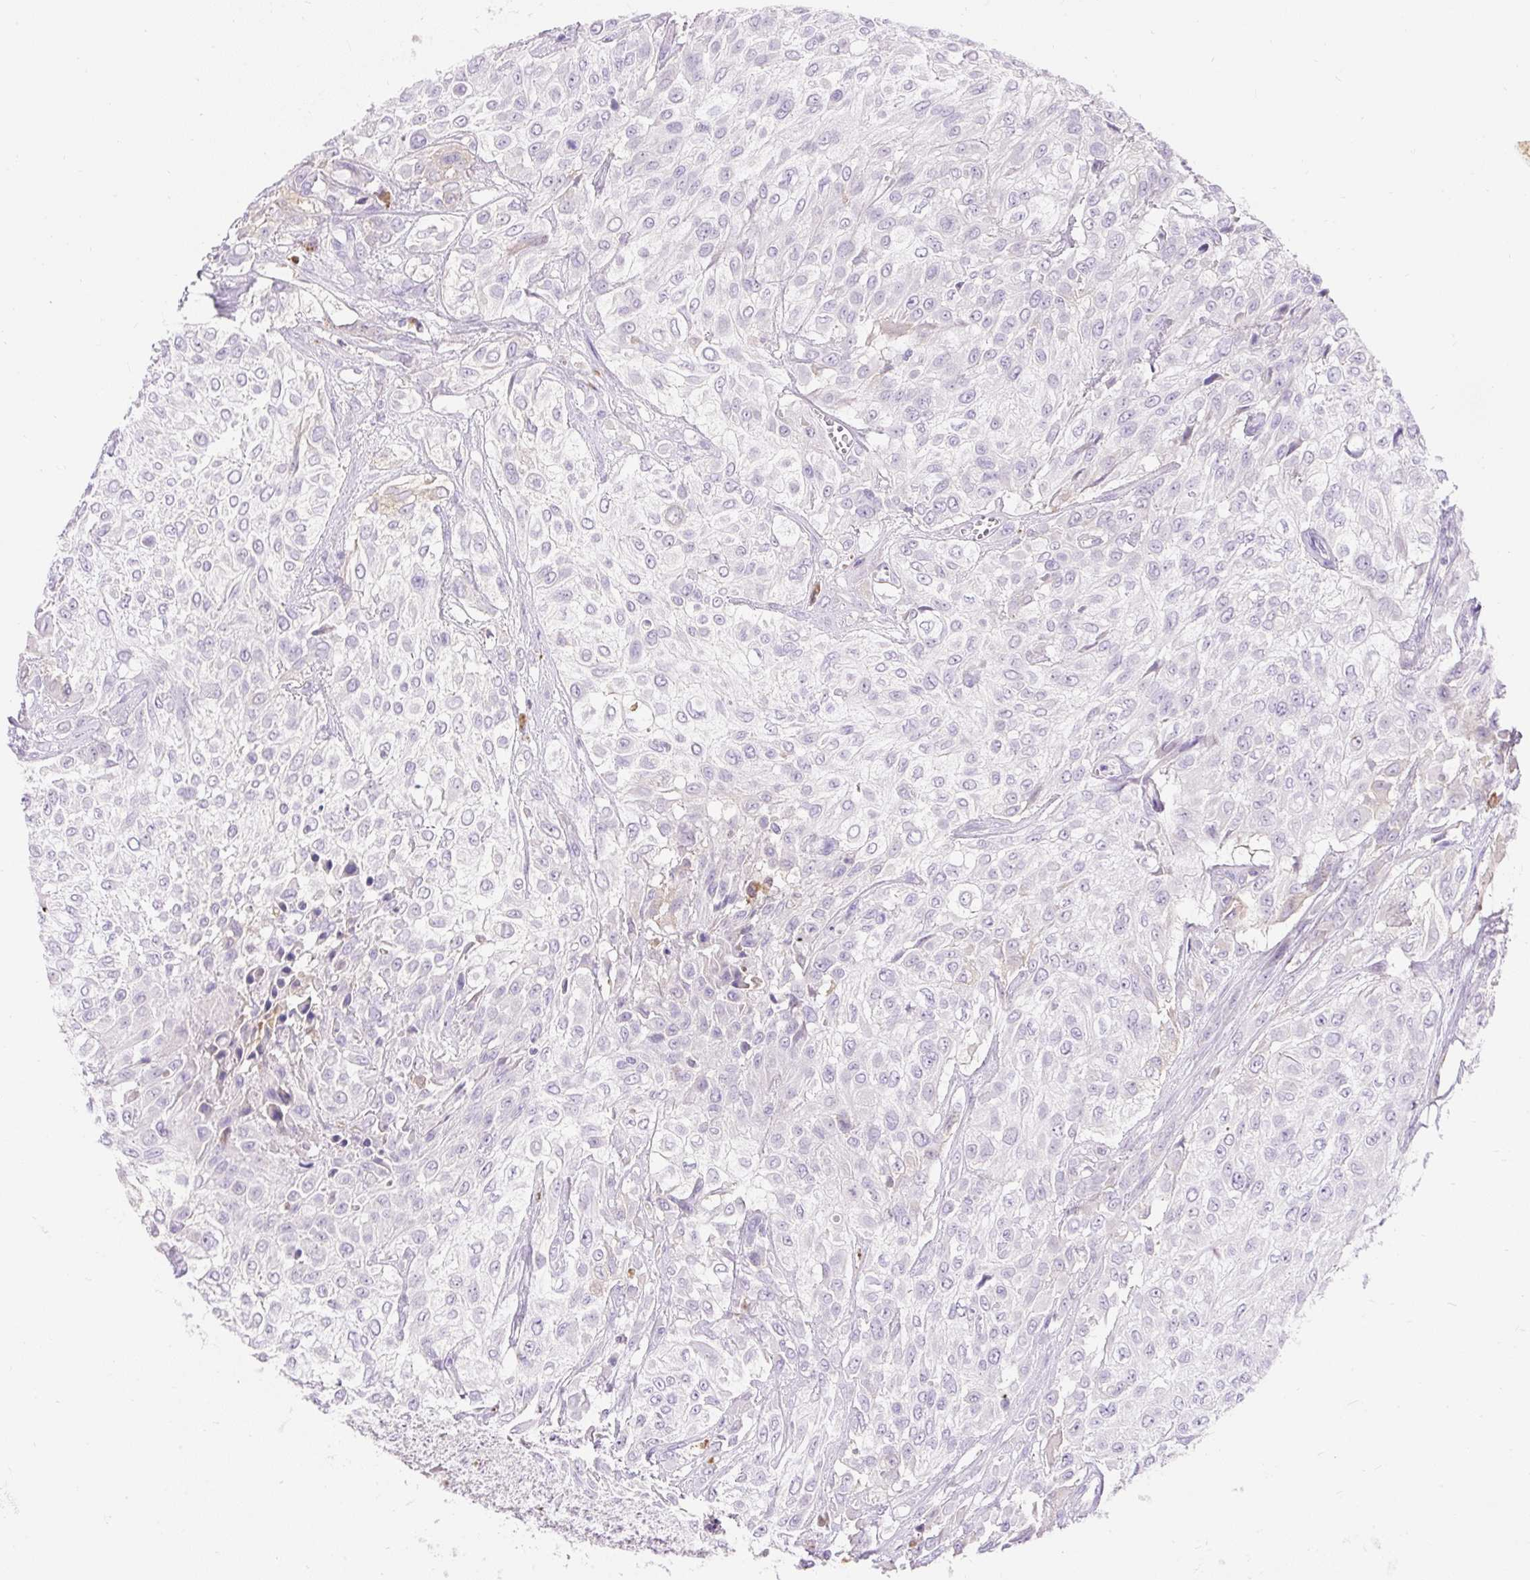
{"staining": {"intensity": "negative", "quantity": "none", "location": "none"}, "tissue": "urothelial cancer", "cell_type": "Tumor cells", "image_type": "cancer", "snomed": [{"axis": "morphology", "description": "Urothelial carcinoma, High grade"}, {"axis": "topography", "description": "Urinary bladder"}], "caption": "Image shows no protein positivity in tumor cells of urothelial cancer tissue.", "gene": "TMEM150C", "patient": {"sex": "male", "age": 57}}